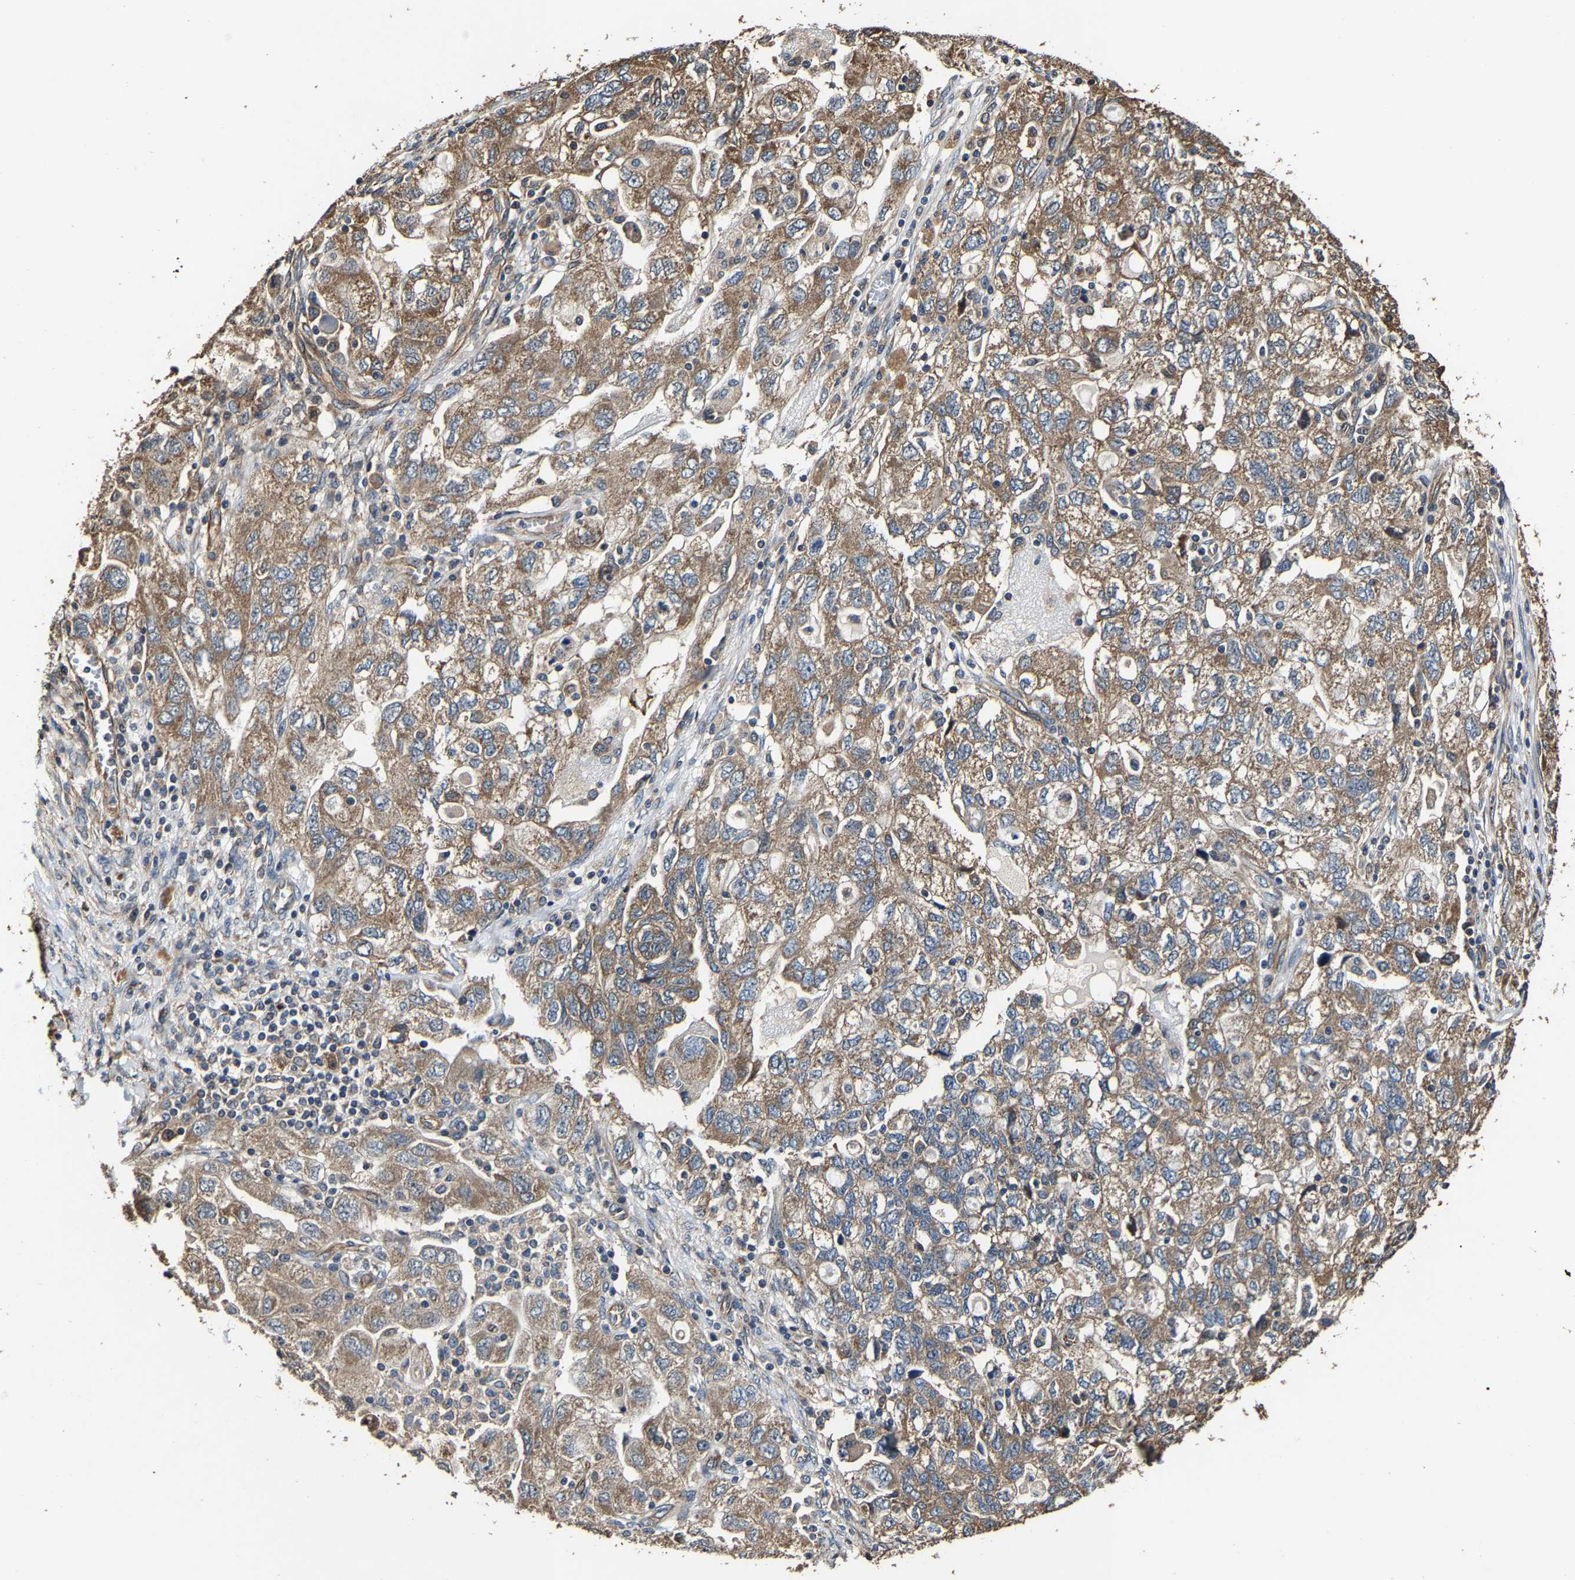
{"staining": {"intensity": "moderate", "quantity": ">75%", "location": "cytoplasmic/membranous"}, "tissue": "ovarian cancer", "cell_type": "Tumor cells", "image_type": "cancer", "snomed": [{"axis": "morphology", "description": "Carcinoma, NOS"}, {"axis": "morphology", "description": "Cystadenocarcinoma, serous, NOS"}, {"axis": "topography", "description": "Ovary"}], "caption": "An image showing moderate cytoplasmic/membranous expression in about >75% of tumor cells in ovarian cancer, as visualized by brown immunohistochemical staining.", "gene": "GFRA3", "patient": {"sex": "female", "age": 69}}